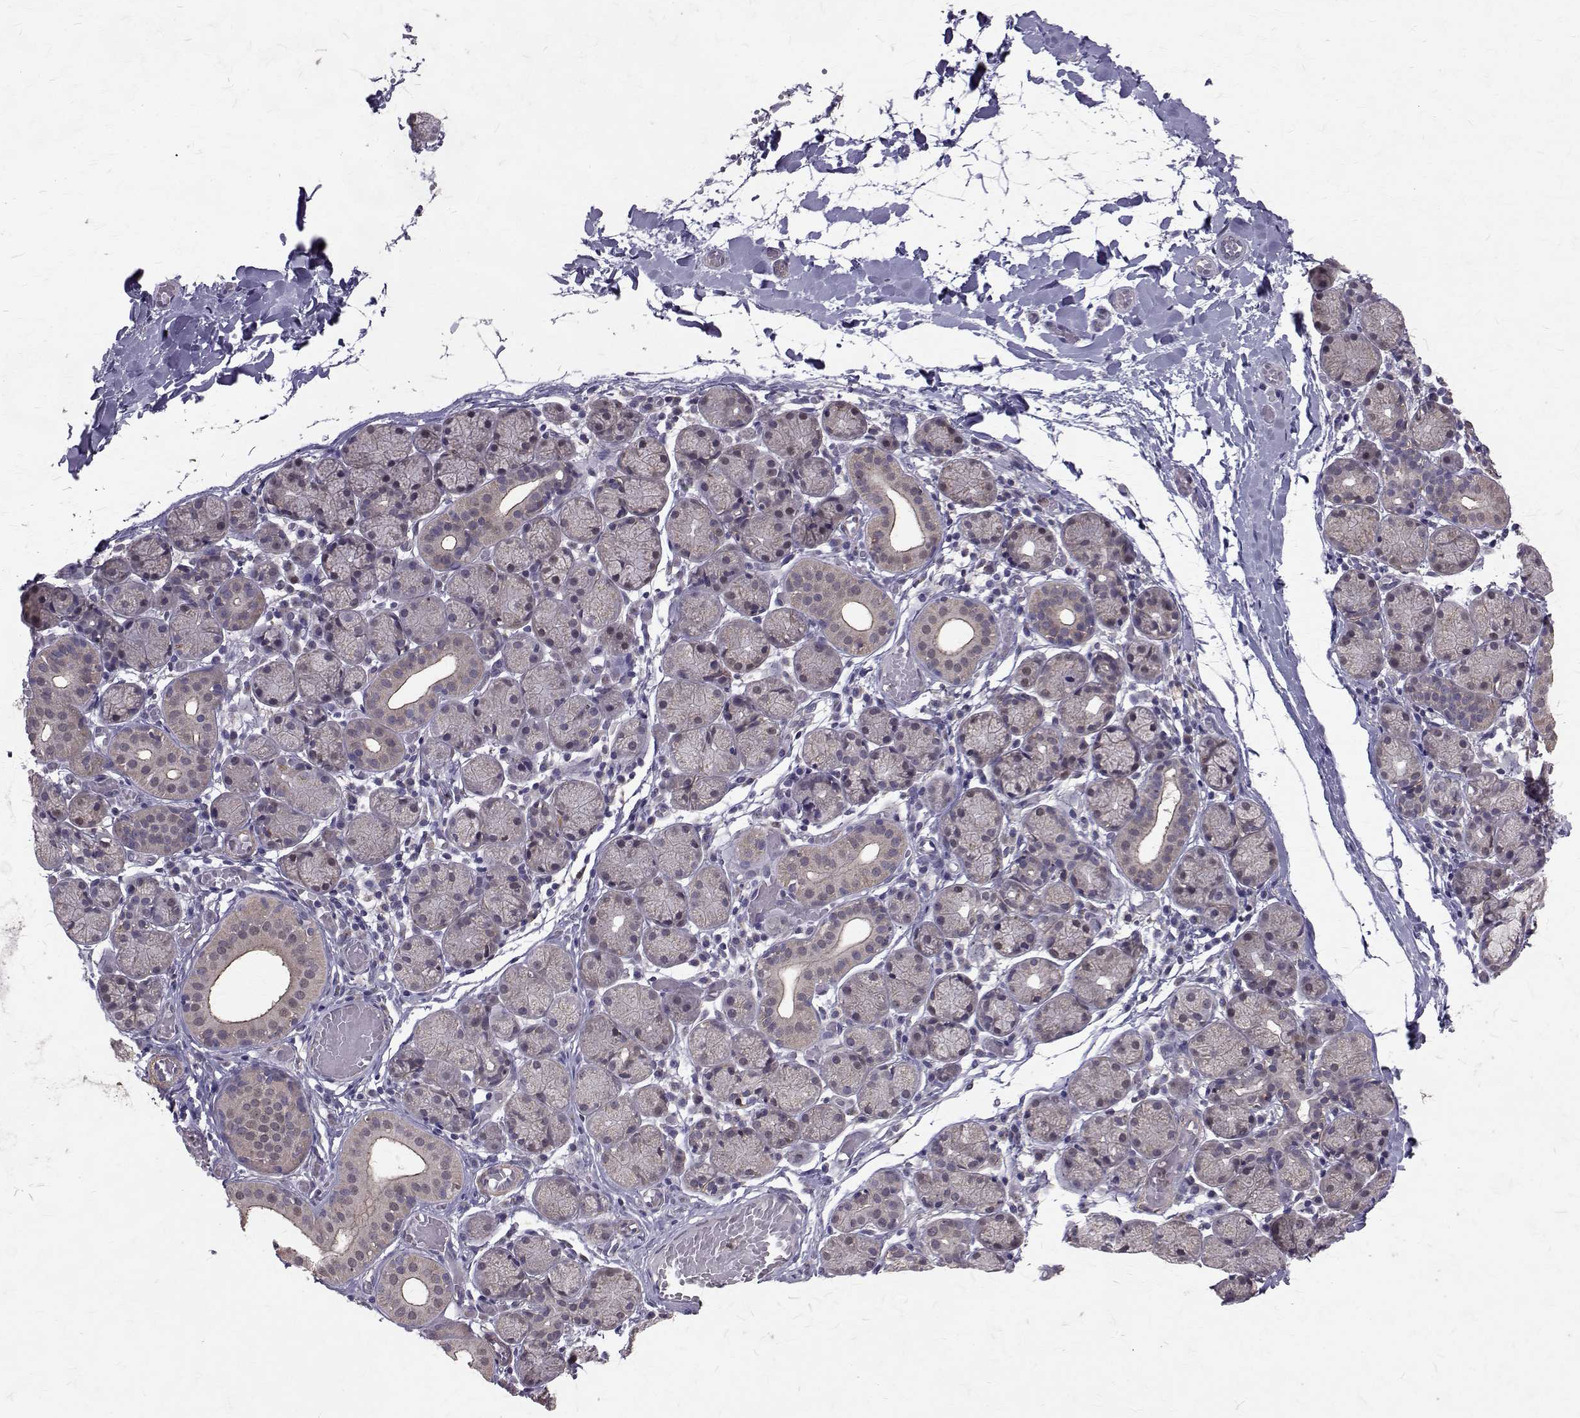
{"staining": {"intensity": "negative", "quantity": "none", "location": "none"}, "tissue": "salivary gland", "cell_type": "Glandular cells", "image_type": "normal", "snomed": [{"axis": "morphology", "description": "Normal tissue, NOS"}, {"axis": "topography", "description": "Salivary gland"}], "caption": "IHC photomicrograph of unremarkable salivary gland stained for a protein (brown), which demonstrates no staining in glandular cells.", "gene": "CCDC89", "patient": {"sex": "female", "age": 24}}